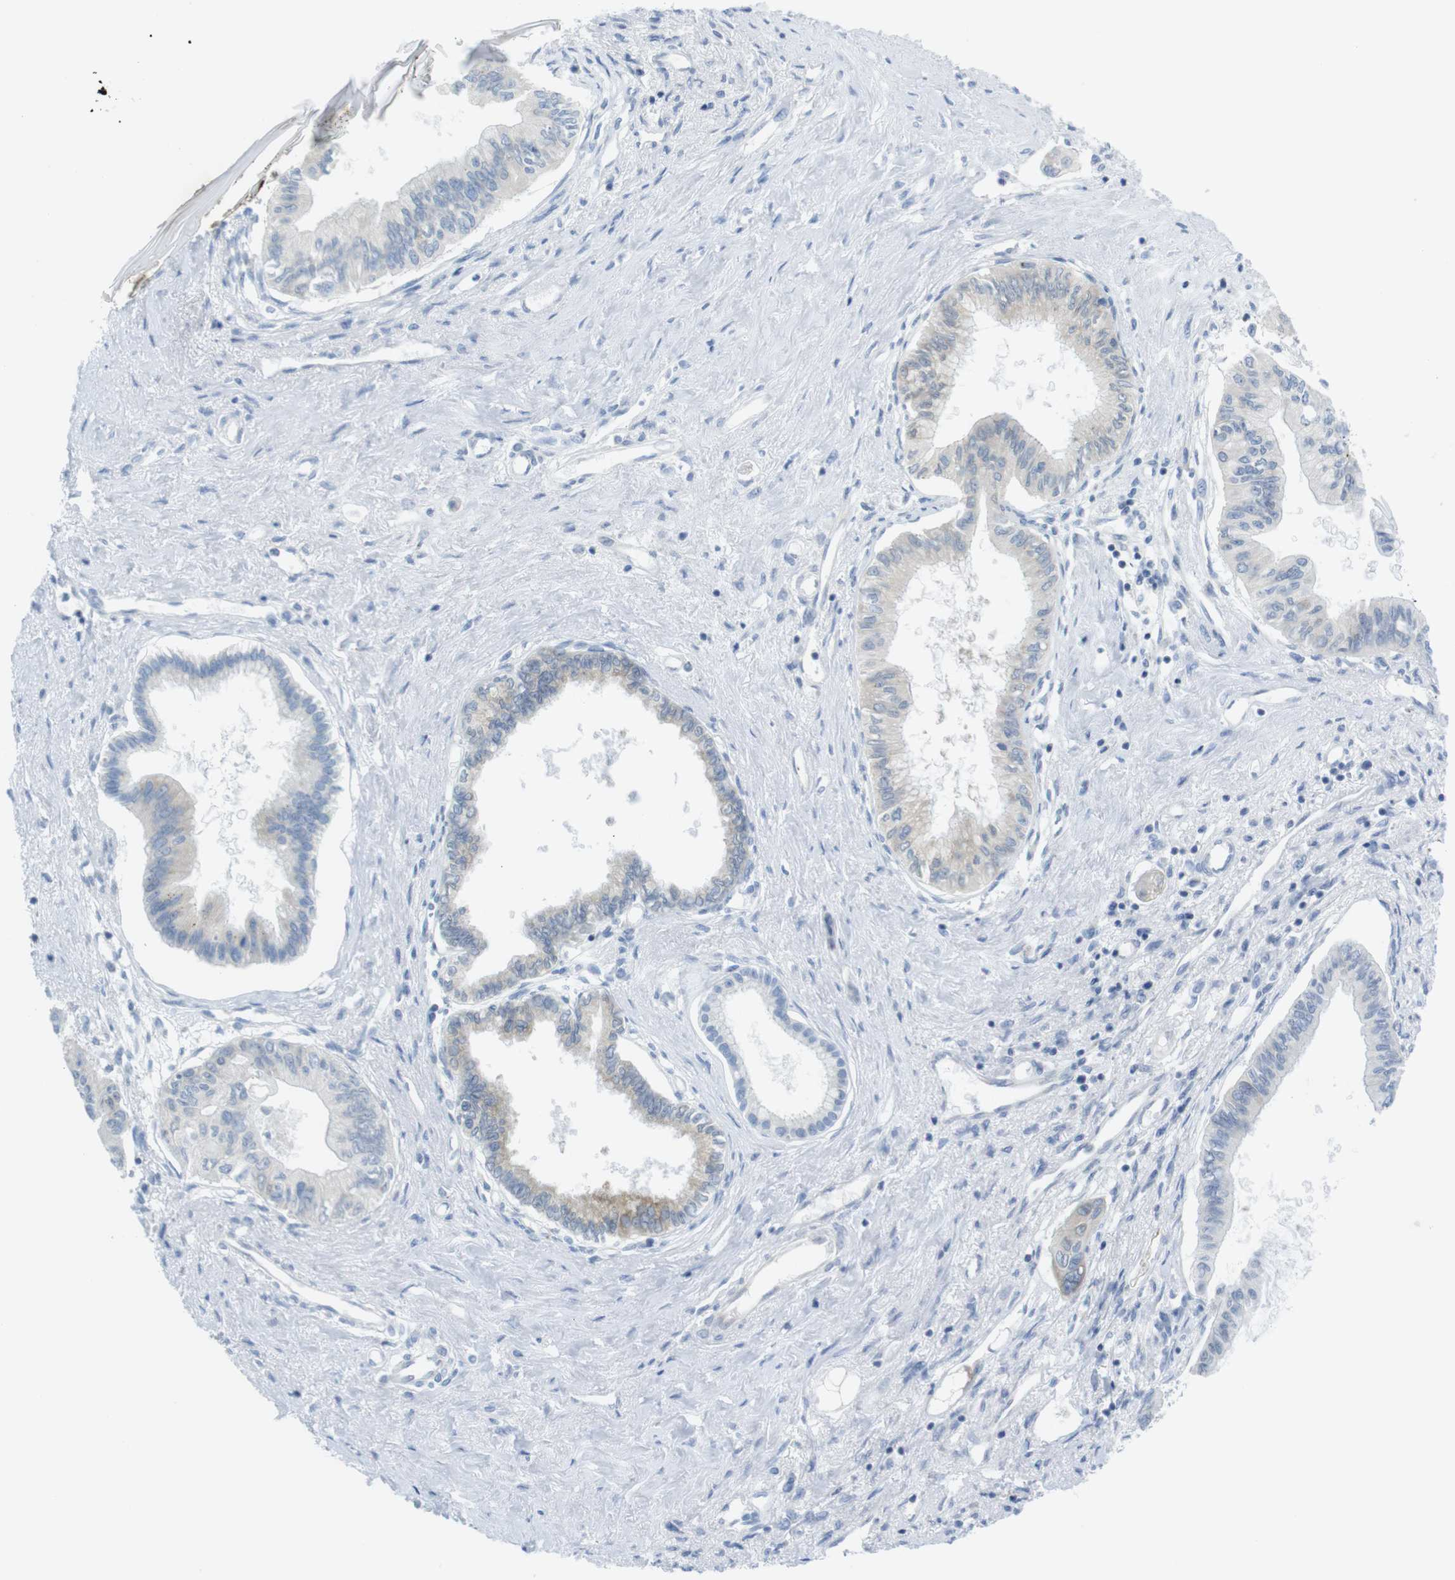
{"staining": {"intensity": "weak", "quantity": ">75%", "location": "cytoplasmic/membranous"}, "tissue": "pancreatic cancer", "cell_type": "Tumor cells", "image_type": "cancer", "snomed": [{"axis": "morphology", "description": "Adenocarcinoma, NOS"}, {"axis": "topography", "description": "Pancreas"}], "caption": "Protein expression analysis of human pancreatic cancer (adenocarcinoma) reveals weak cytoplasmic/membranous positivity in approximately >75% of tumor cells.", "gene": "CLPTM1L", "patient": {"sex": "female", "age": 77}}